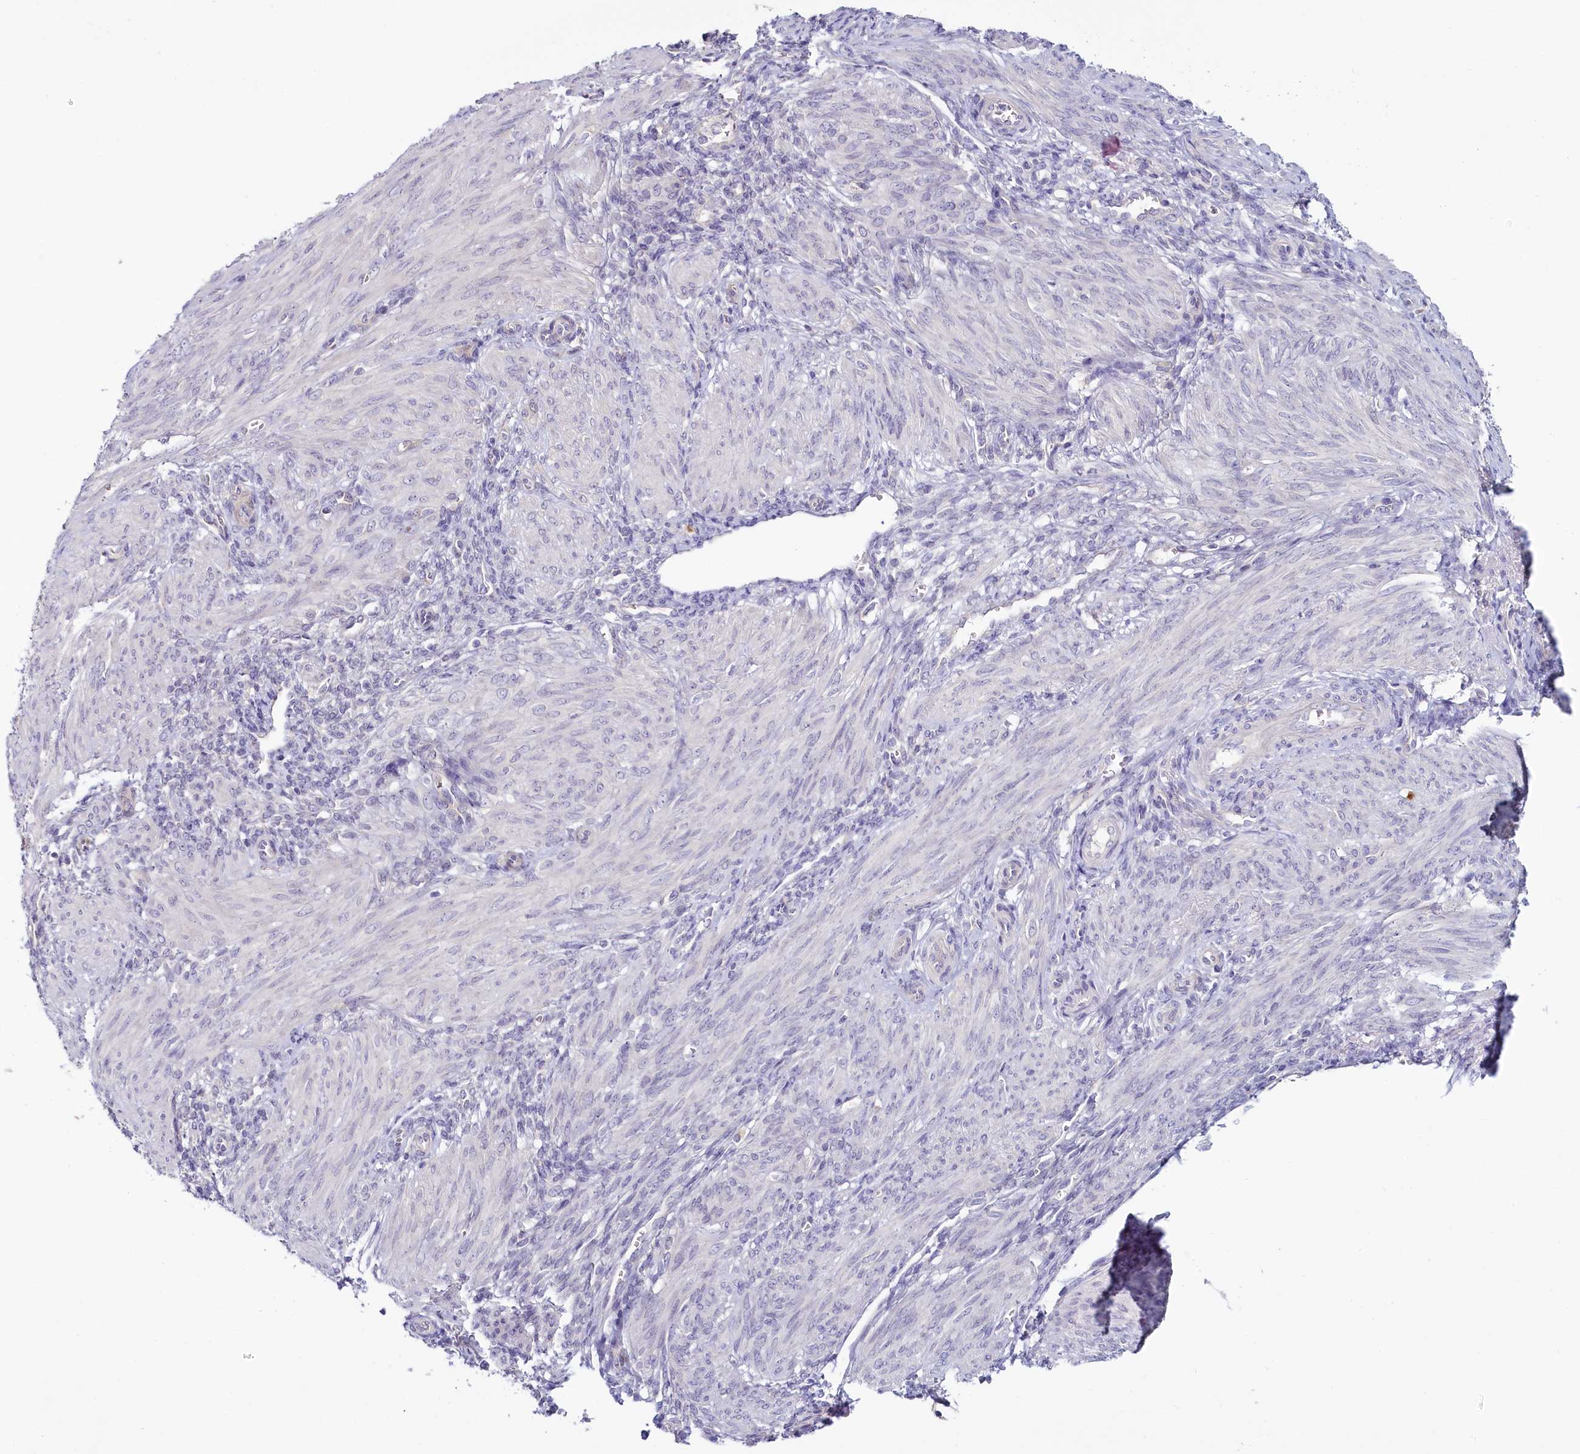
{"staining": {"intensity": "negative", "quantity": "none", "location": "none"}, "tissue": "smooth muscle", "cell_type": "Smooth muscle cells", "image_type": "normal", "snomed": [{"axis": "morphology", "description": "Normal tissue, NOS"}, {"axis": "topography", "description": "Smooth muscle"}], "caption": "Benign smooth muscle was stained to show a protein in brown. There is no significant staining in smooth muscle cells. The staining is performed using DAB brown chromogen with nuclei counter-stained in using hematoxylin.", "gene": "PDE6D", "patient": {"sex": "female", "age": 39}}